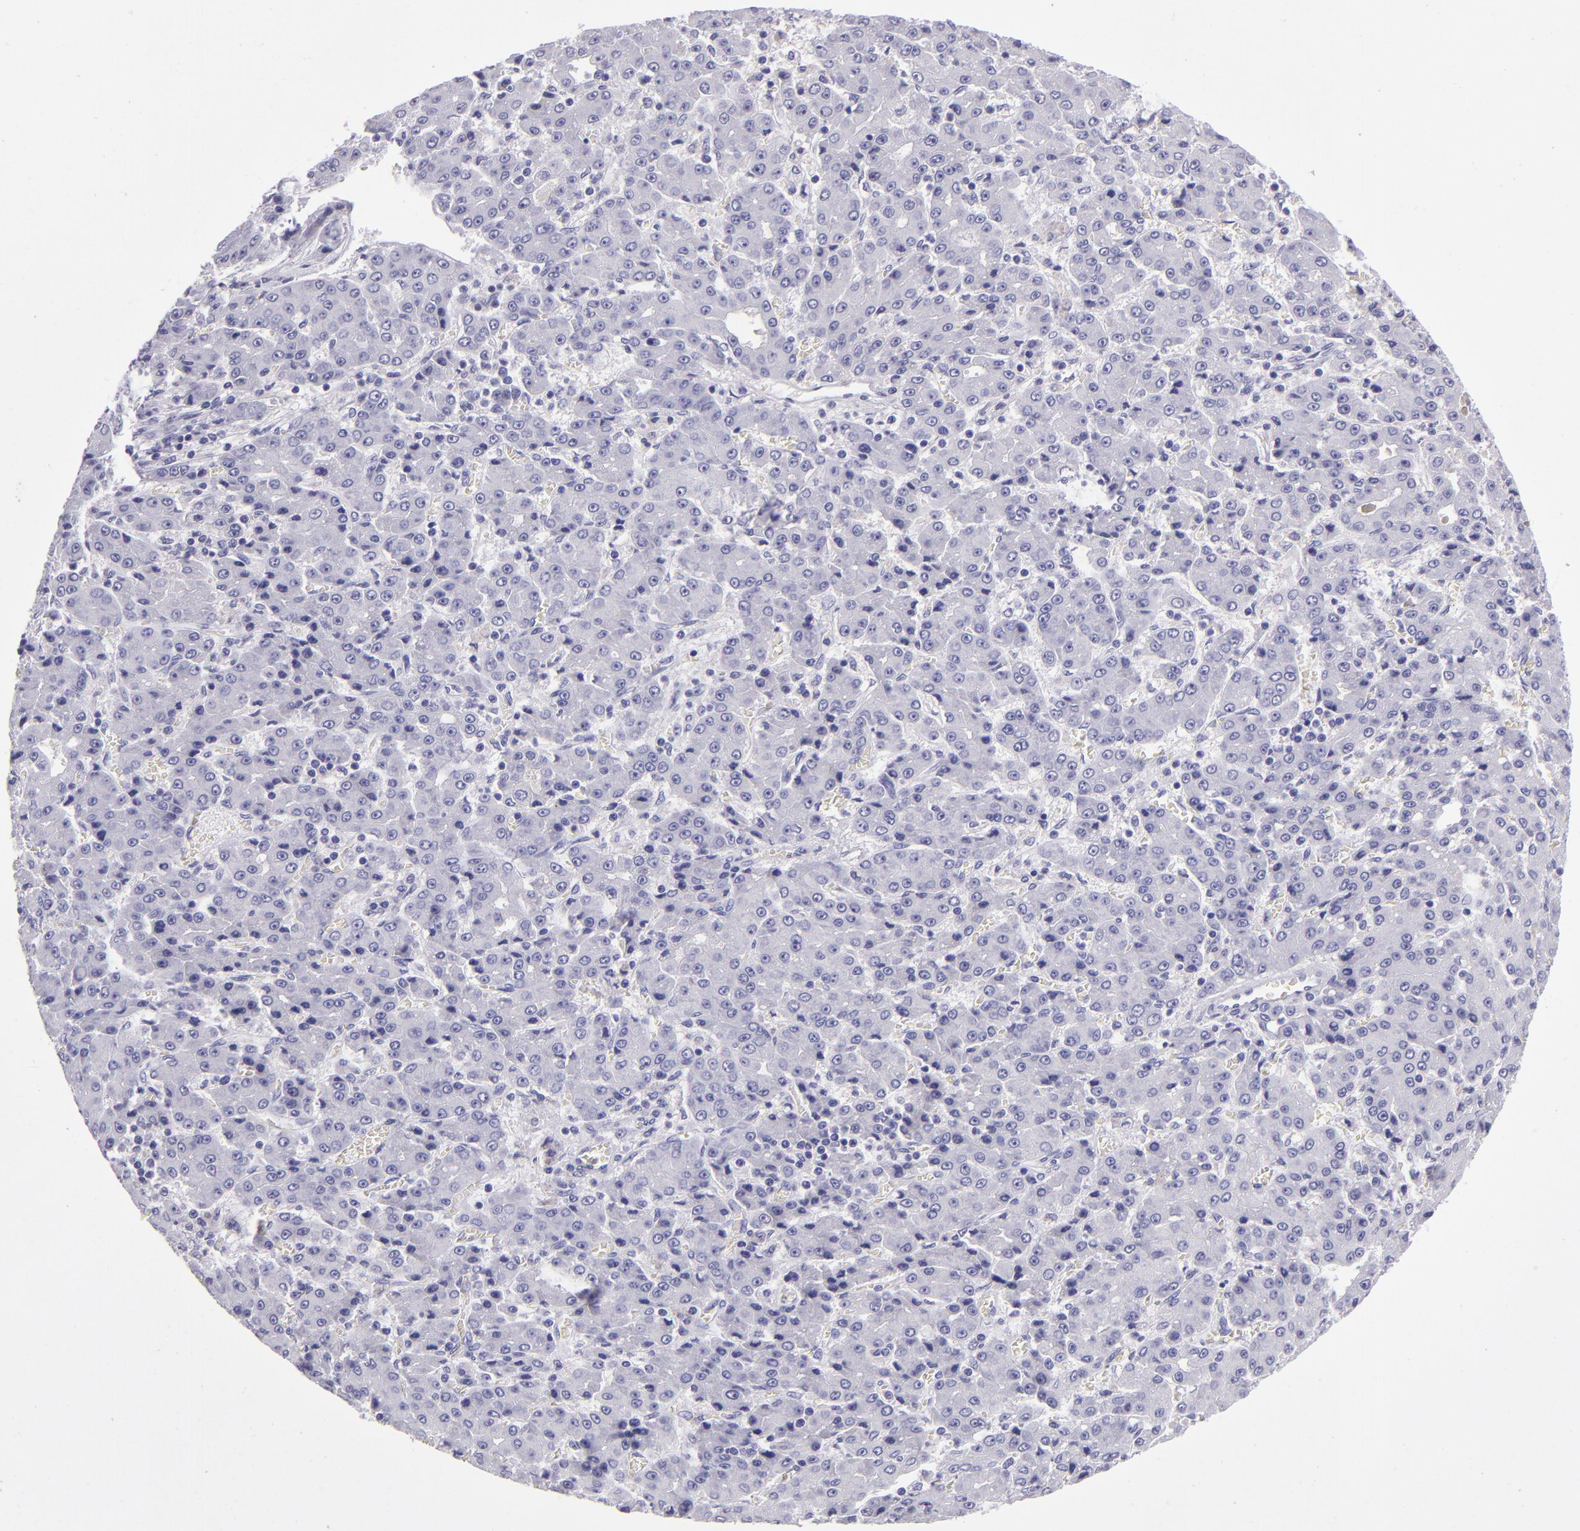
{"staining": {"intensity": "negative", "quantity": "none", "location": "none"}, "tissue": "liver cancer", "cell_type": "Tumor cells", "image_type": "cancer", "snomed": [{"axis": "morphology", "description": "Carcinoma, Hepatocellular, NOS"}, {"axis": "topography", "description": "Liver"}], "caption": "Tumor cells are negative for brown protein staining in hepatocellular carcinoma (liver).", "gene": "TYRP1", "patient": {"sex": "male", "age": 69}}